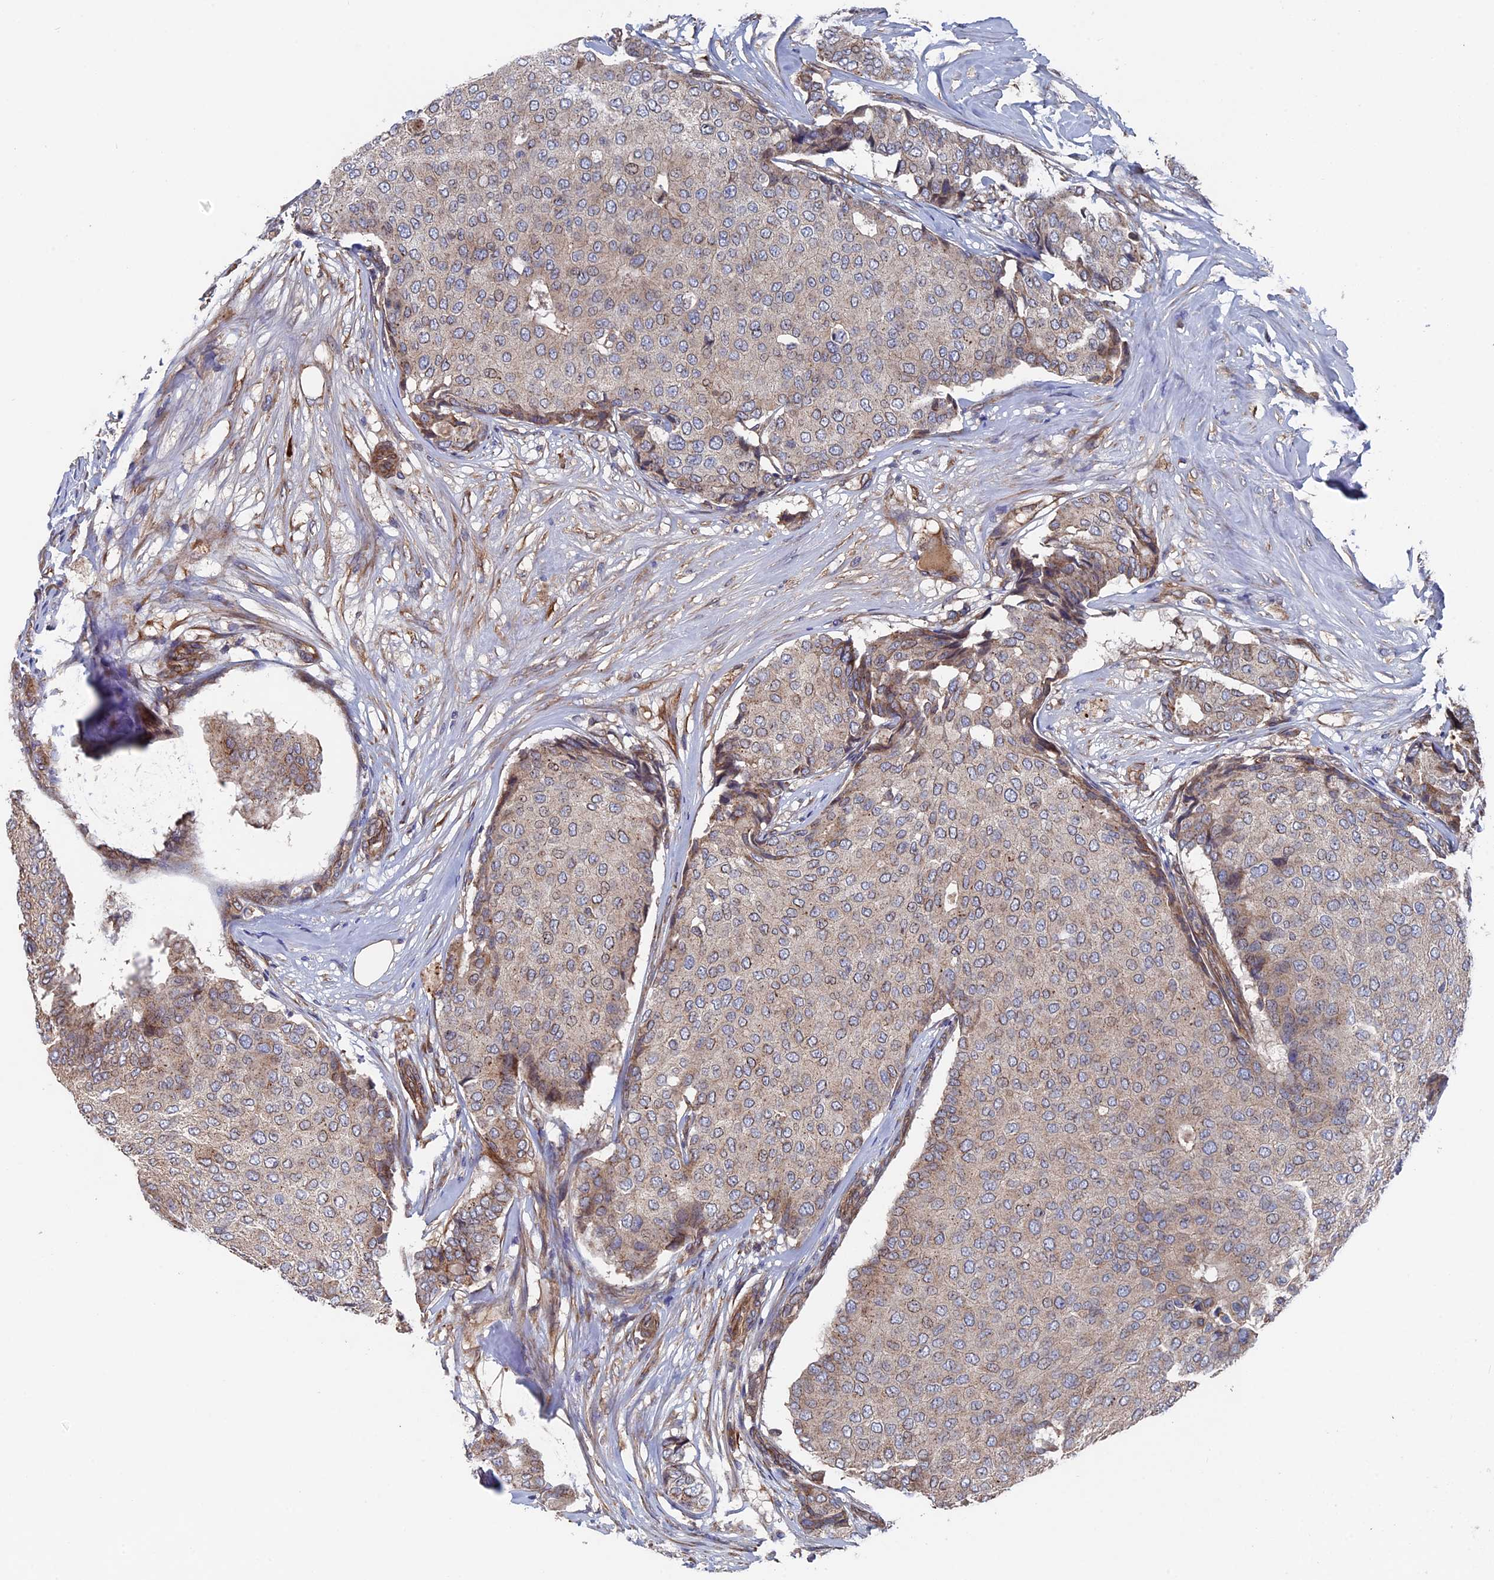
{"staining": {"intensity": "weak", "quantity": ">75%", "location": "cytoplasmic/membranous"}, "tissue": "breast cancer", "cell_type": "Tumor cells", "image_type": "cancer", "snomed": [{"axis": "morphology", "description": "Duct carcinoma"}, {"axis": "topography", "description": "Breast"}], "caption": "This is a histology image of immunohistochemistry (IHC) staining of invasive ductal carcinoma (breast), which shows weak staining in the cytoplasmic/membranous of tumor cells.", "gene": "RPUSD1", "patient": {"sex": "female", "age": 75}}